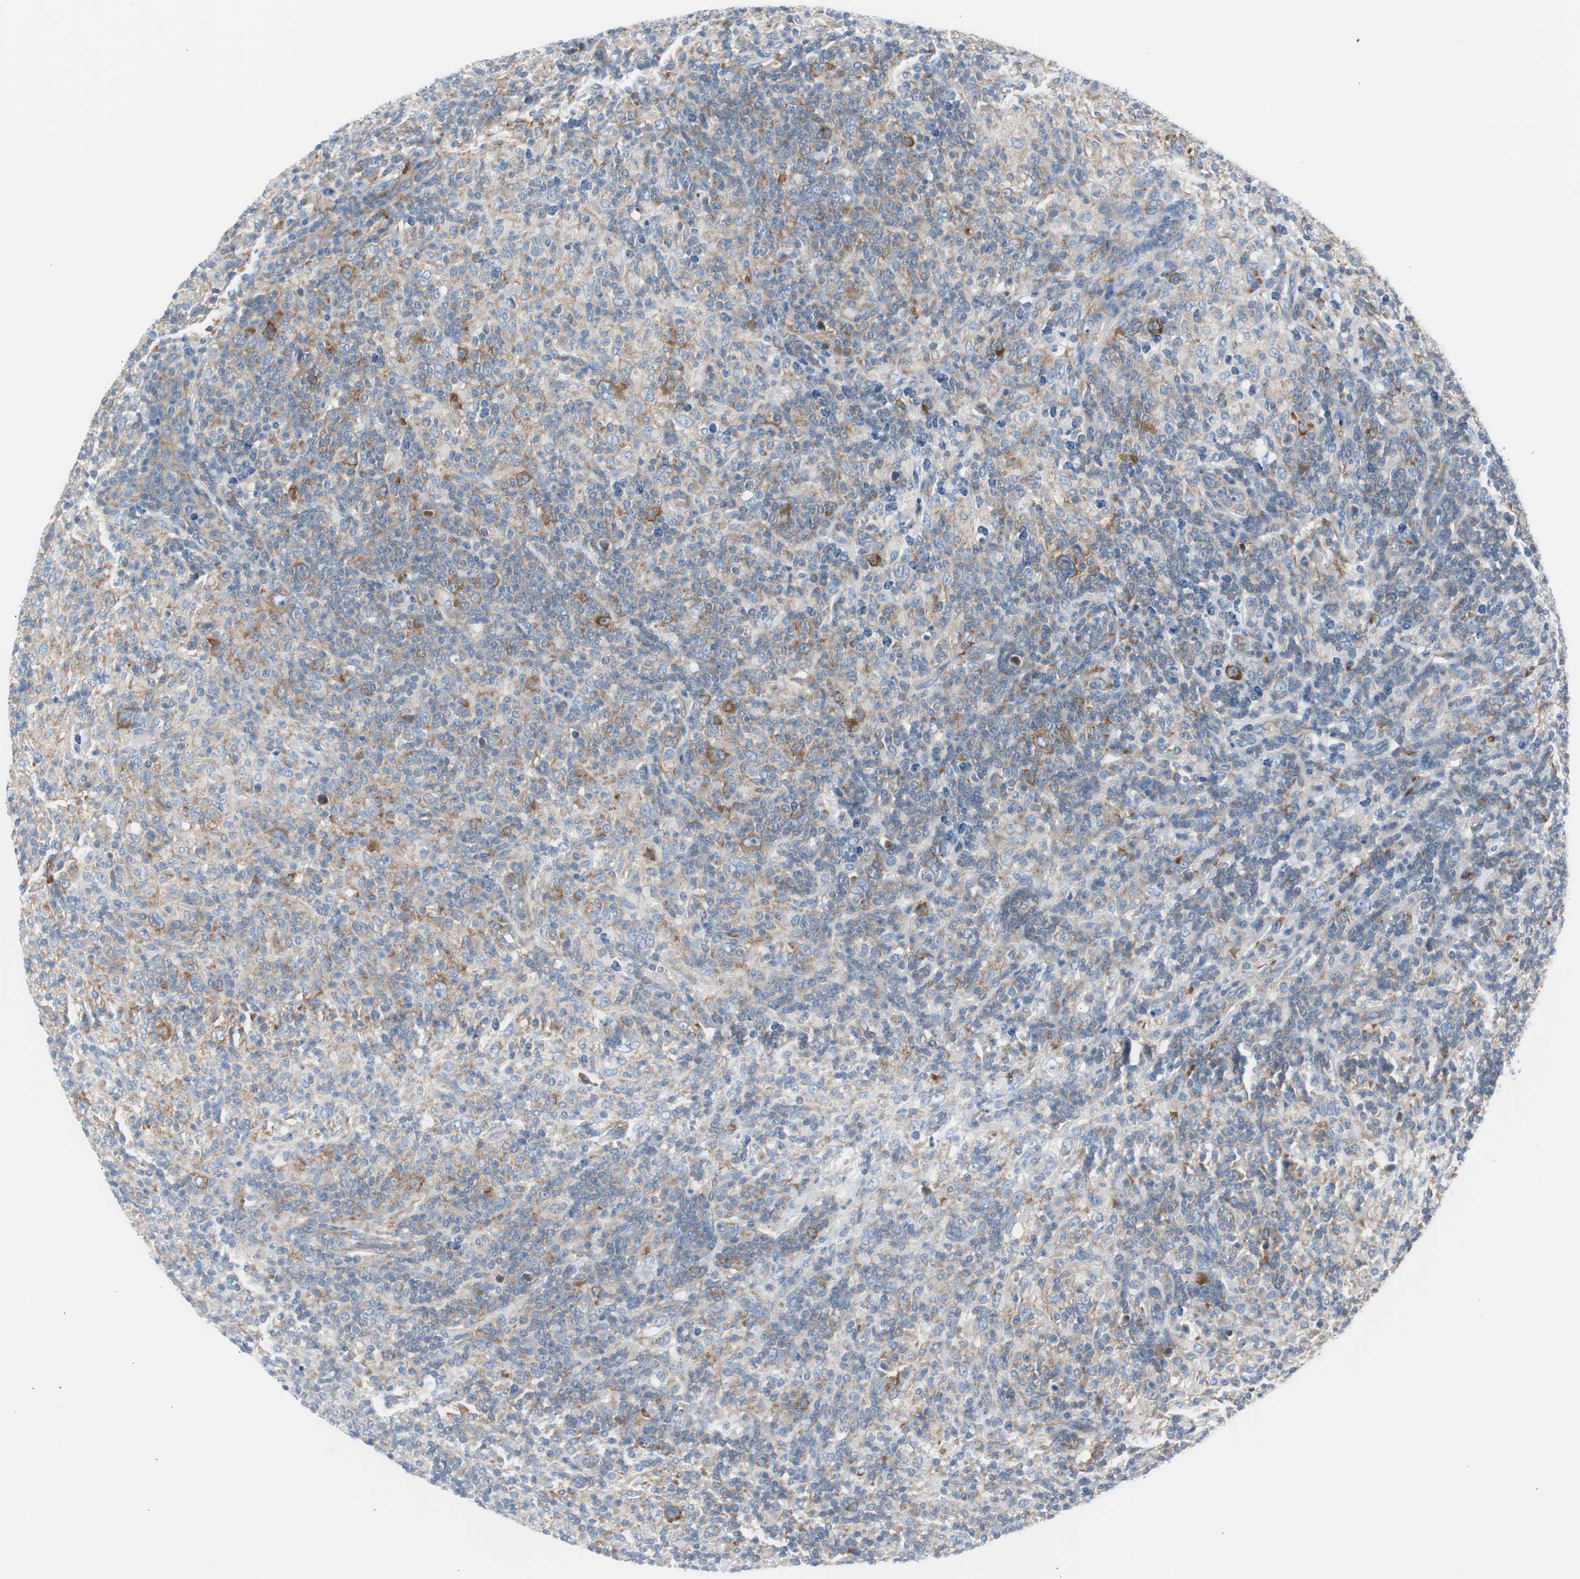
{"staining": {"intensity": "moderate", "quantity": "<25%", "location": "cytoplasmic/membranous"}, "tissue": "lymphoma", "cell_type": "Tumor cells", "image_type": "cancer", "snomed": [{"axis": "morphology", "description": "Hodgkin's disease, NOS"}, {"axis": "topography", "description": "Lymph node"}], "caption": "The micrograph displays staining of Hodgkin's disease, revealing moderate cytoplasmic/membranous protein expression (brown color) within tumor cells.", "gene": "RPS12", "patient": {"sex": "male", "age": 70}}